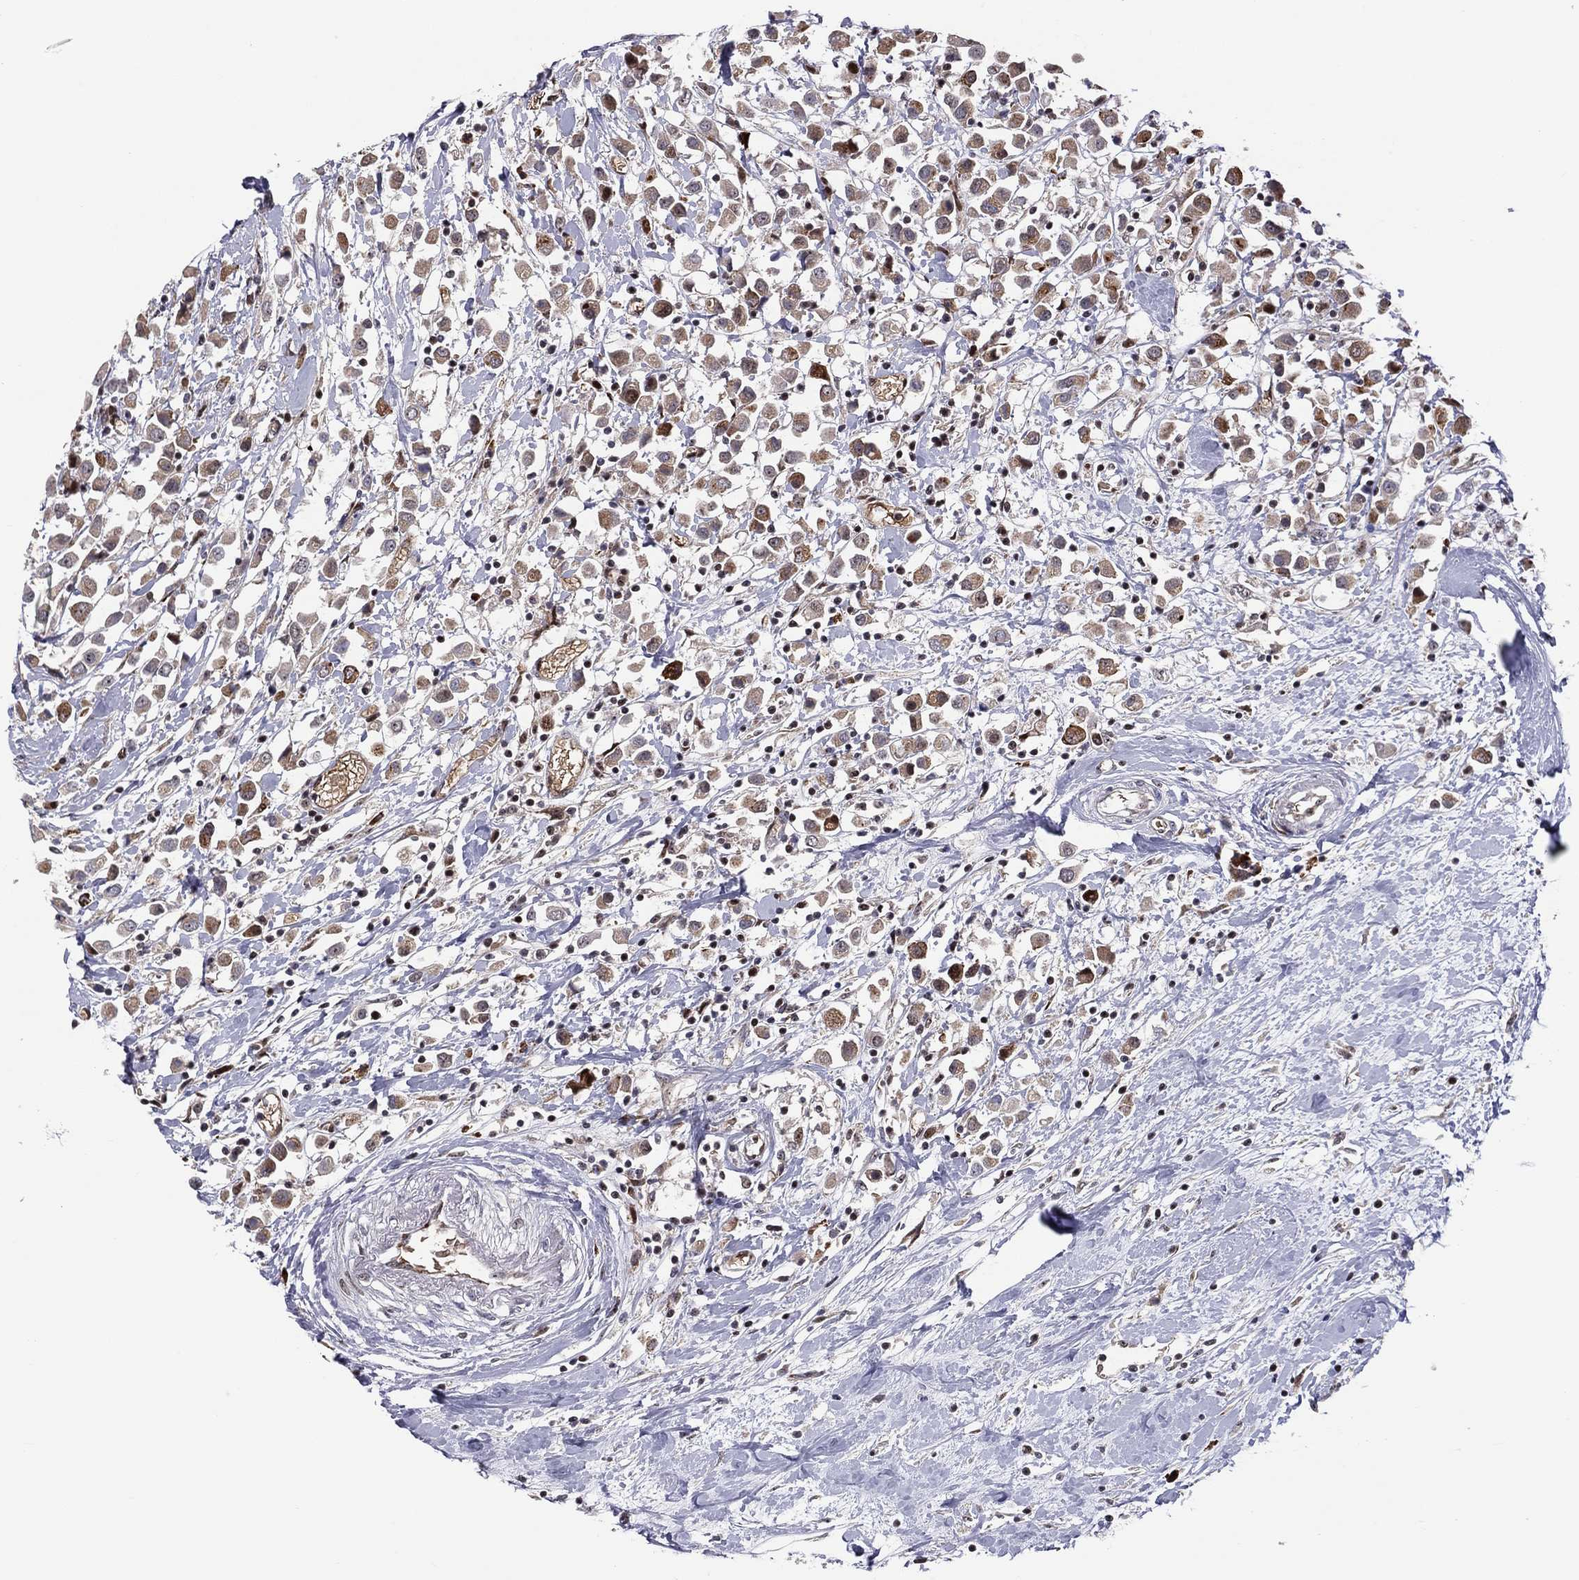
{"staining": {"intensity": "moderate", "quantity": "25%-75%", "location": "cytoplasmic/membranous"}, "tissue": "breast cancer", "cell_type": "Tumor cells", "image_type": "cancer", "snomed": [{"axis": "morphology", "description": "Duct carcinoma"}, {"axis": "topography", "description": "Breast"}], "caption": "Breast cancer (intraductal carcinoma) stained for a protein shows moderate cytoplasmic/membranous positivity in tumor cells. (brown staining indicates protein expression, while blue staining denotes nuclei).", "gene": "VHL", "patient": {"sex": "female", "age": 61}}